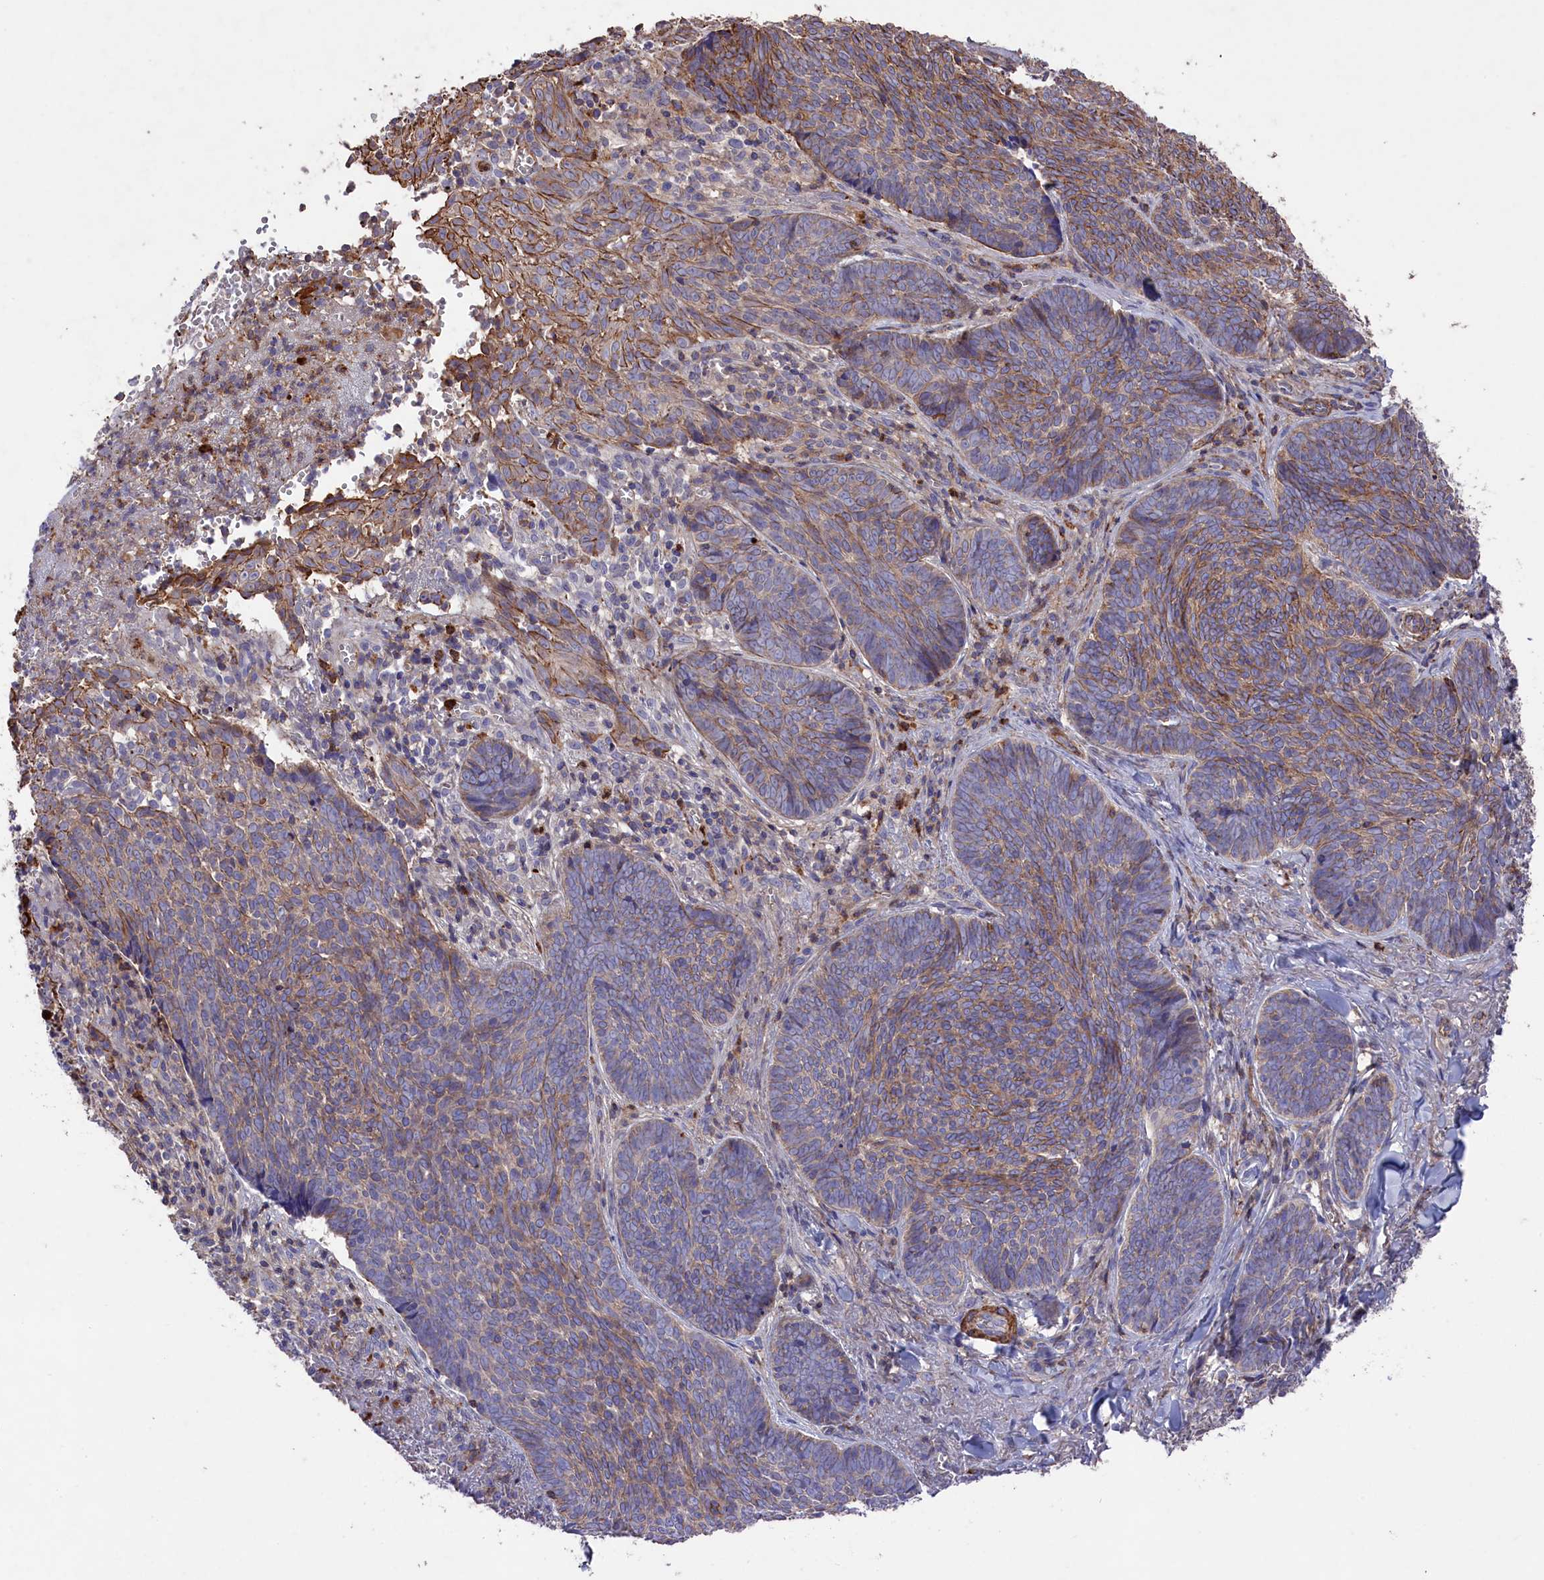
{"staining": {"intensity": "weak", "quantity": "25%-75%", "location": "cytoplasmic/membranous"}, "tissue": "skin cancer", "cell_type": "Tumor cells", "image_type": "cancer", "snomed": [{"axis": "morphology", "description": "Basal cell carcinoma"}, {"axis": "topography", "description": "Skin"}], "caption": "Protein expression analysis of skin basal cell carcinoma reveals weak cytoplasmic/membranous positivity in about 25%-75% of tumor cells.", "gene": "RAPSN", "patient": {"sex": "female", "age": 74}}